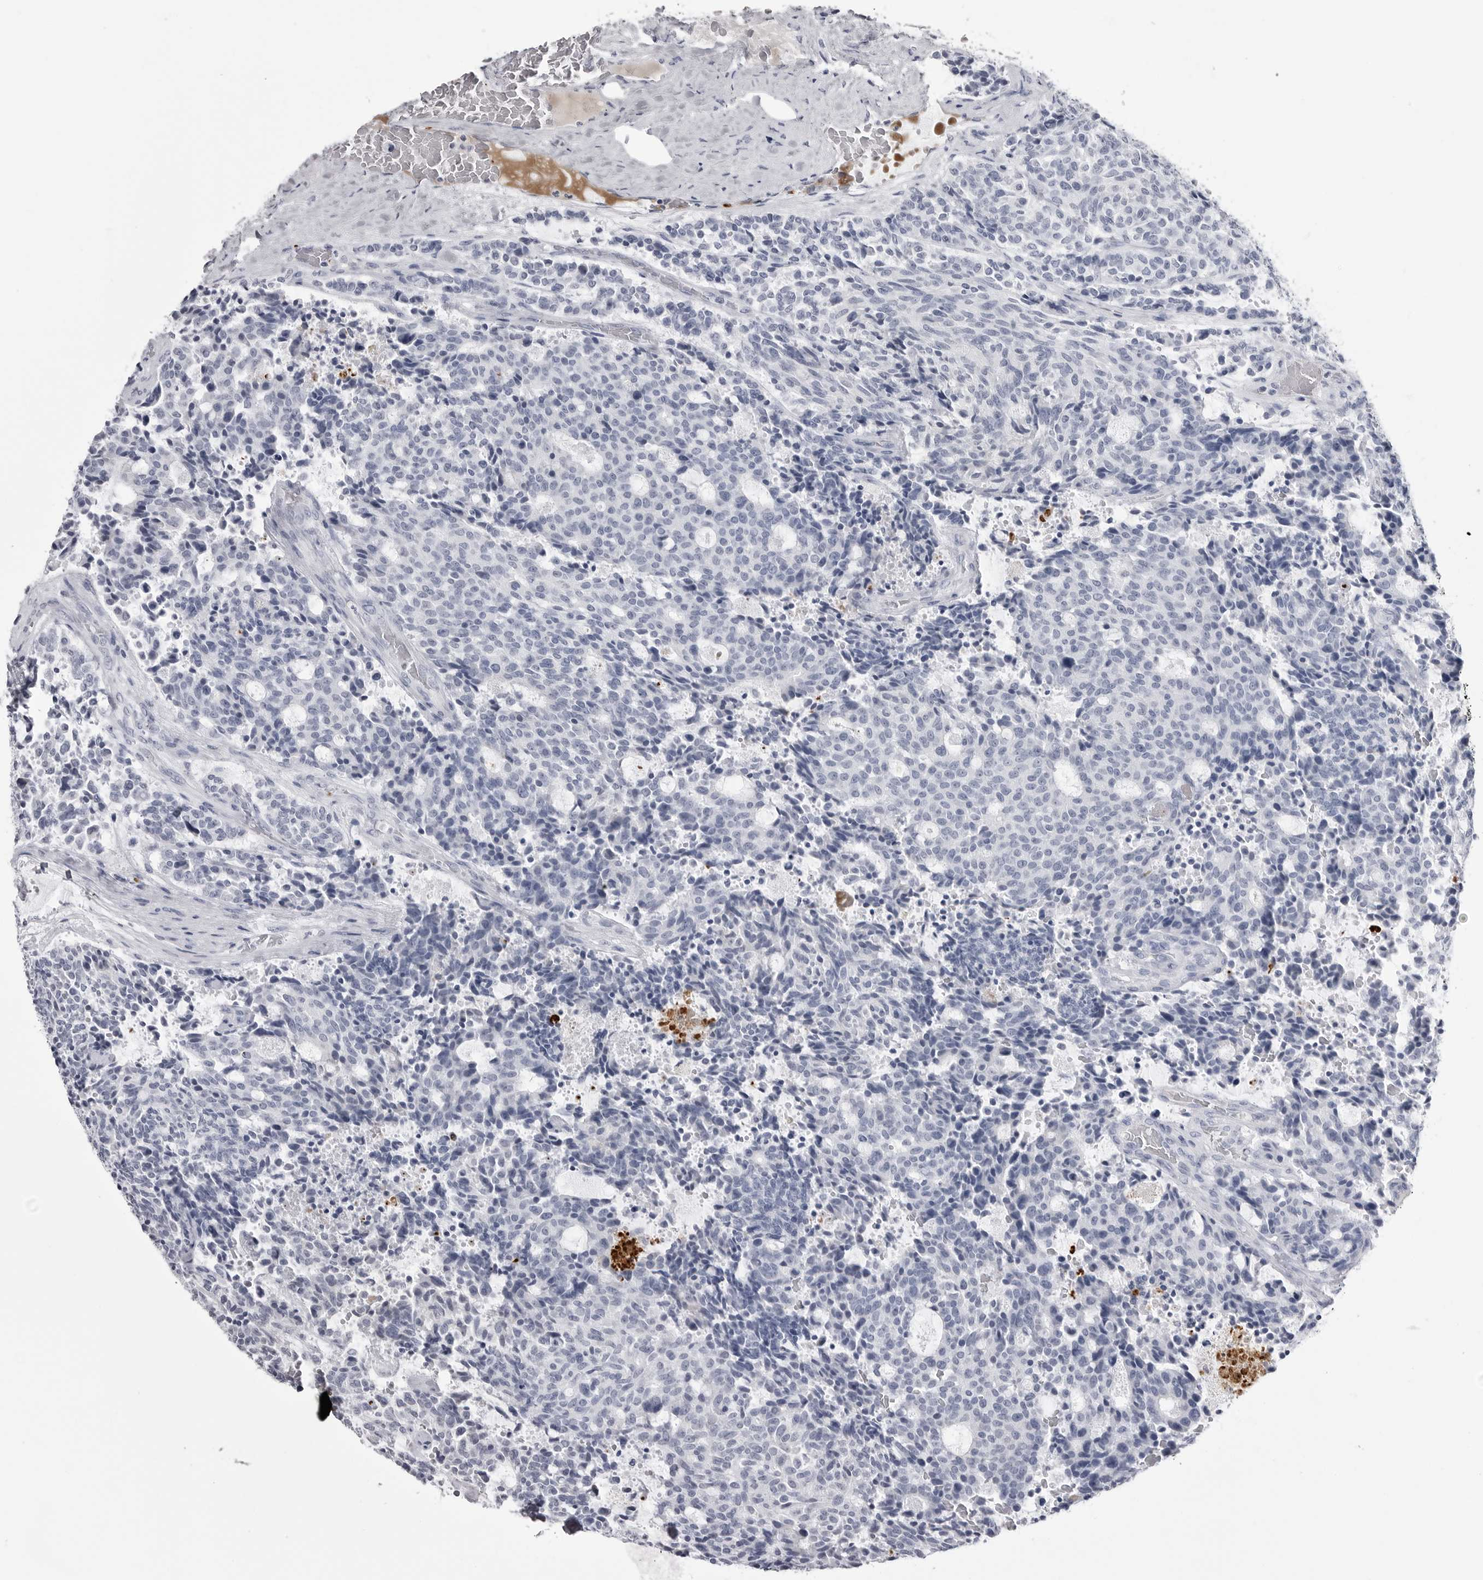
{"staining": {"intensity": "negative", "quantity": "none", "location": "none"}, "tissue": "carcinoid", "cell_type": "Tumor cells", "image_type": "cancer", "snomed": [{"axis": "morphology", "description": "Carcinoid, malignant, NOS"}, {"axis": "topography", "description": "Pancreas"}], "caption": "Protein analysis of carcinoid (malignant) shows no significant staining in tumor cells. (DAB immunohistochemistry with hematoxylin counter stain).", "gene": "COL26A1", "patient": {"sex": "female", "age": 54}}